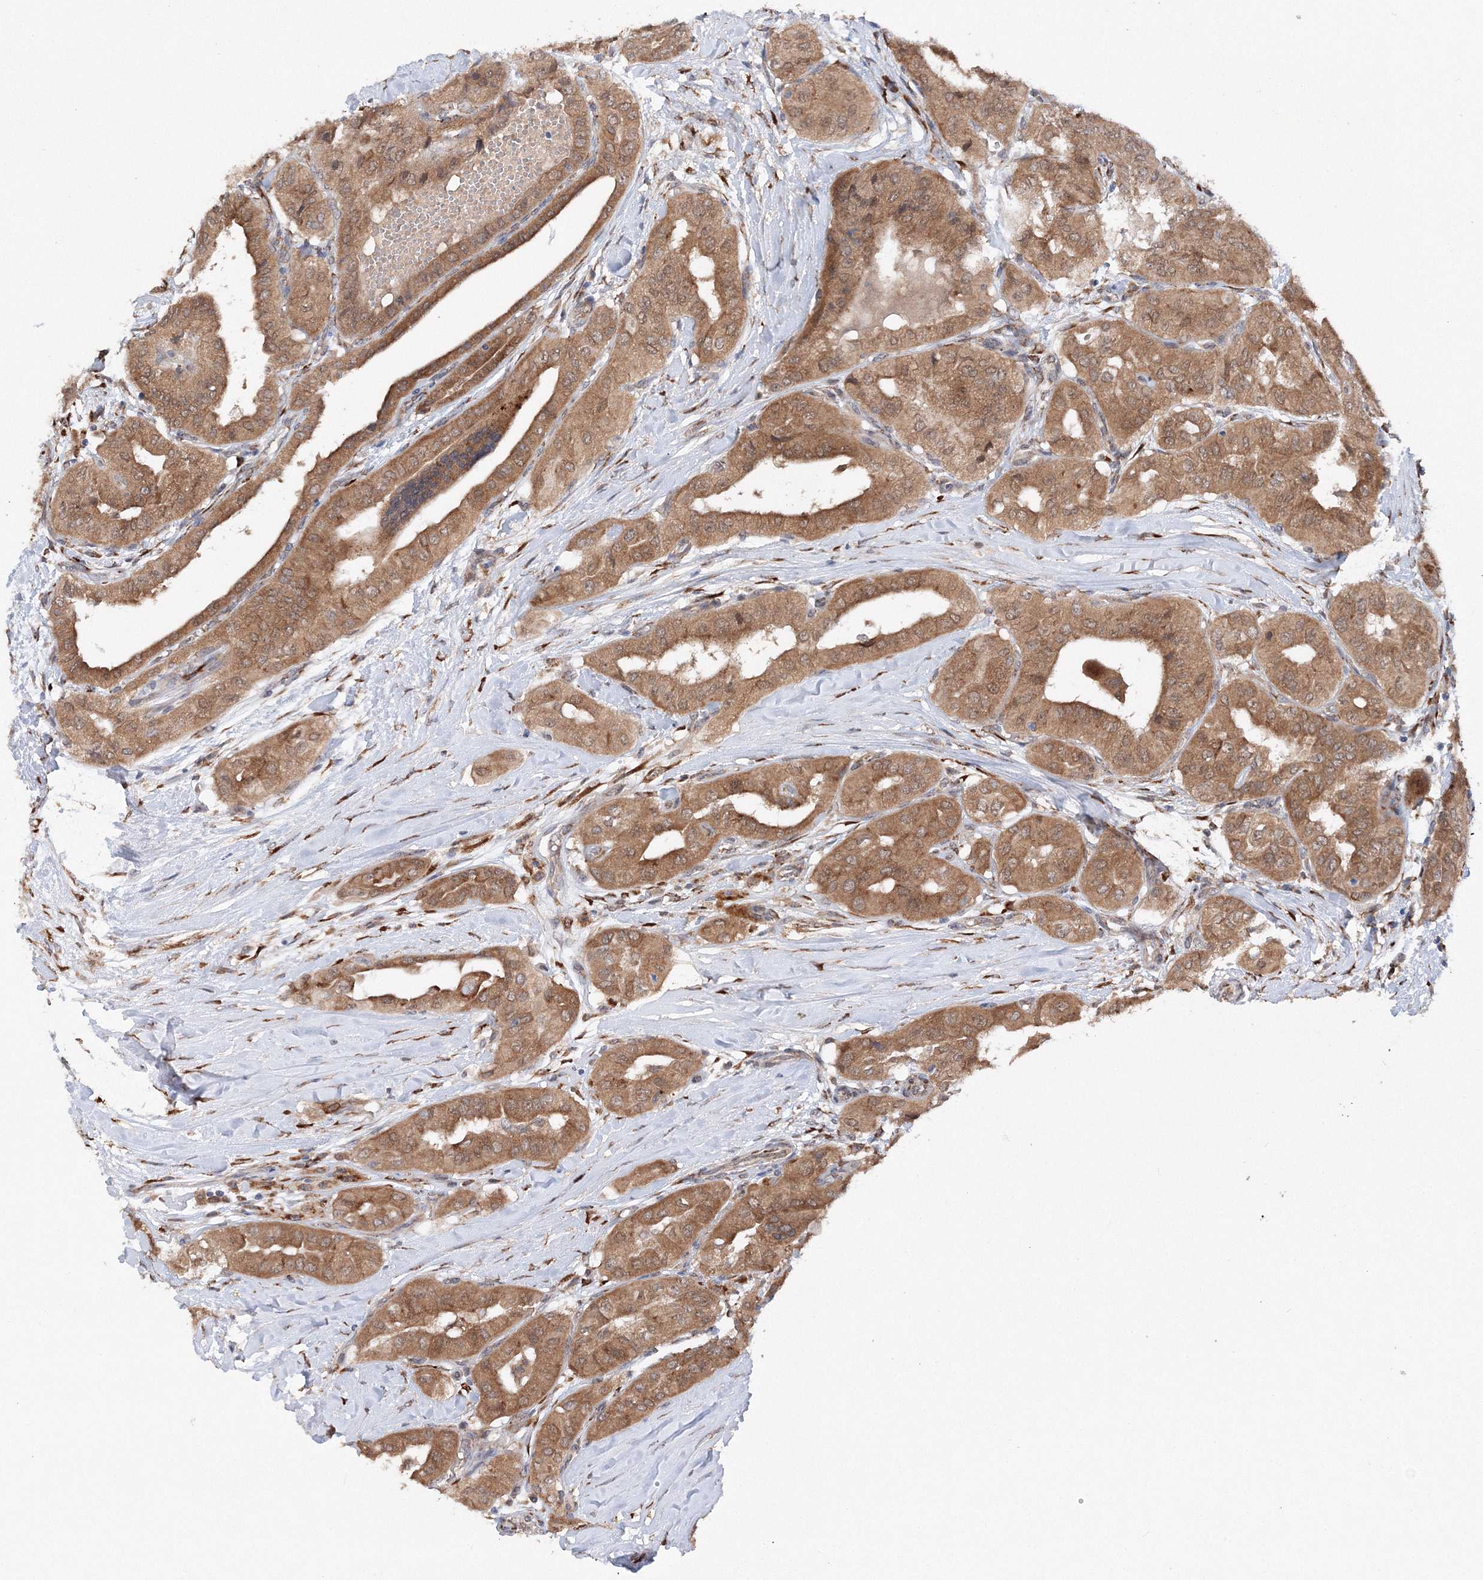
{"staining": {"intensity": "moderate", "quantity": ">75%", "location": "cytoplasmic/membranous"}, "tissue": "thyroid cancer", "cell_type": "Tumor cells", "image_type": "cancer", "snomed": [{"axis": "morphology", "description": "Papillary adenocarcinoma, NOS"}, {"axis": "topography", "description": "Thyroid gland"}], "caption": "Tumor cells exhibit medium levels of moderate cytoplasmic/membranous positivity in approximately >75% of cells in thyroid papillary adenocarcinoma.", "gene": "DIS3L2", "patient": {"sex": "female", "age": 59}}